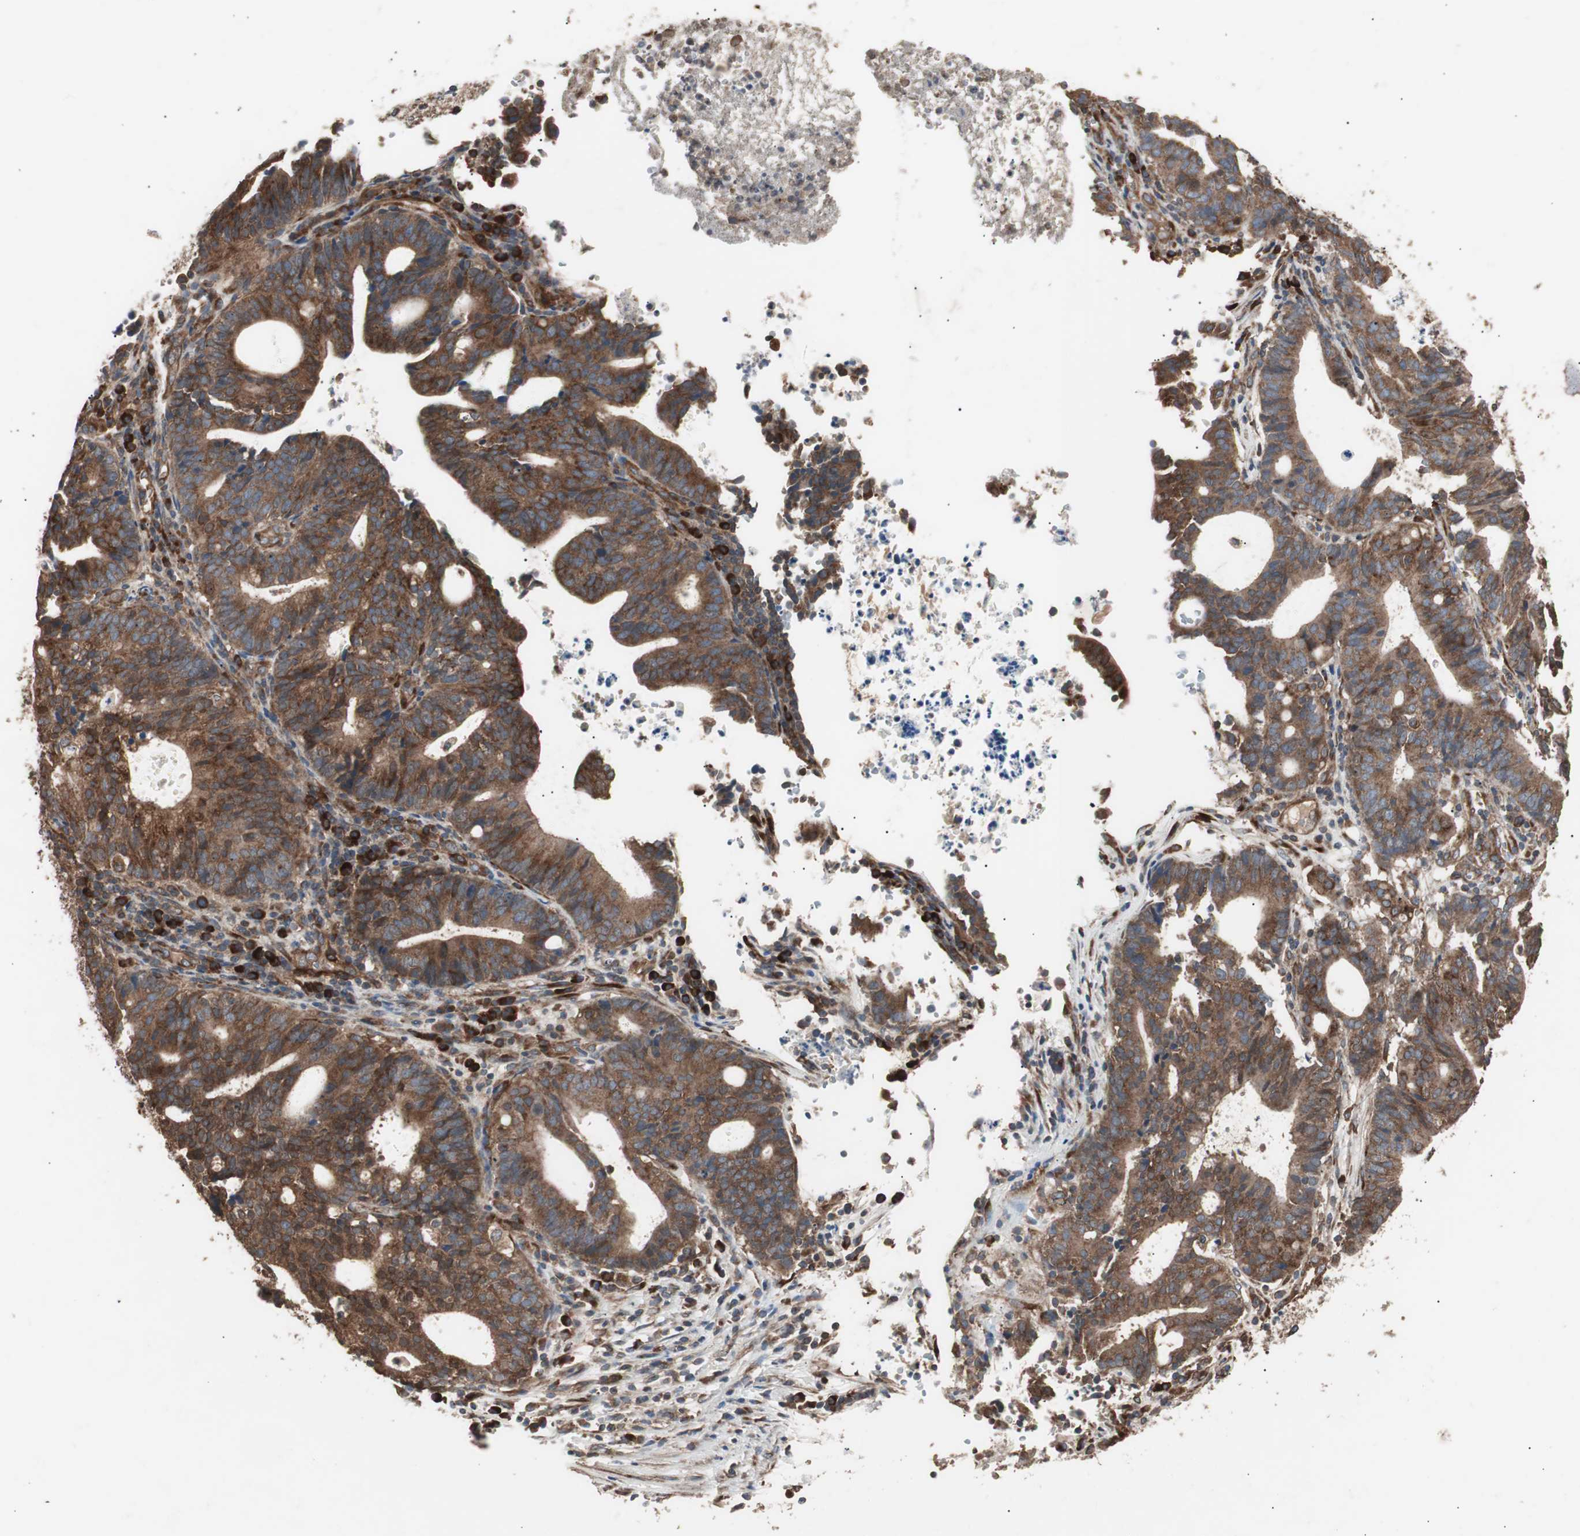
{"staining": {"intensity": "strong", "quantity": ">75%", "location": "cytoplasmic/membranous"}, "tissue": "endometrial cancer", "cell_type": "Tumor cells", "image_type": "cancer", "snomed": [{"axis": "morphology", "description": "Adenocarcinoma, NOS"}, {"axis": "topography", "description": "Uterus"}], "caption": "There is high levels of strong cytoplasmic/membranous positivity in tumor cells of adenocarcinoma (endometrial), as demonstrated by immunohistochemical staining (brown color).", "gene": "LZTS1", "patient": {"sex": "female", "age": 83}}